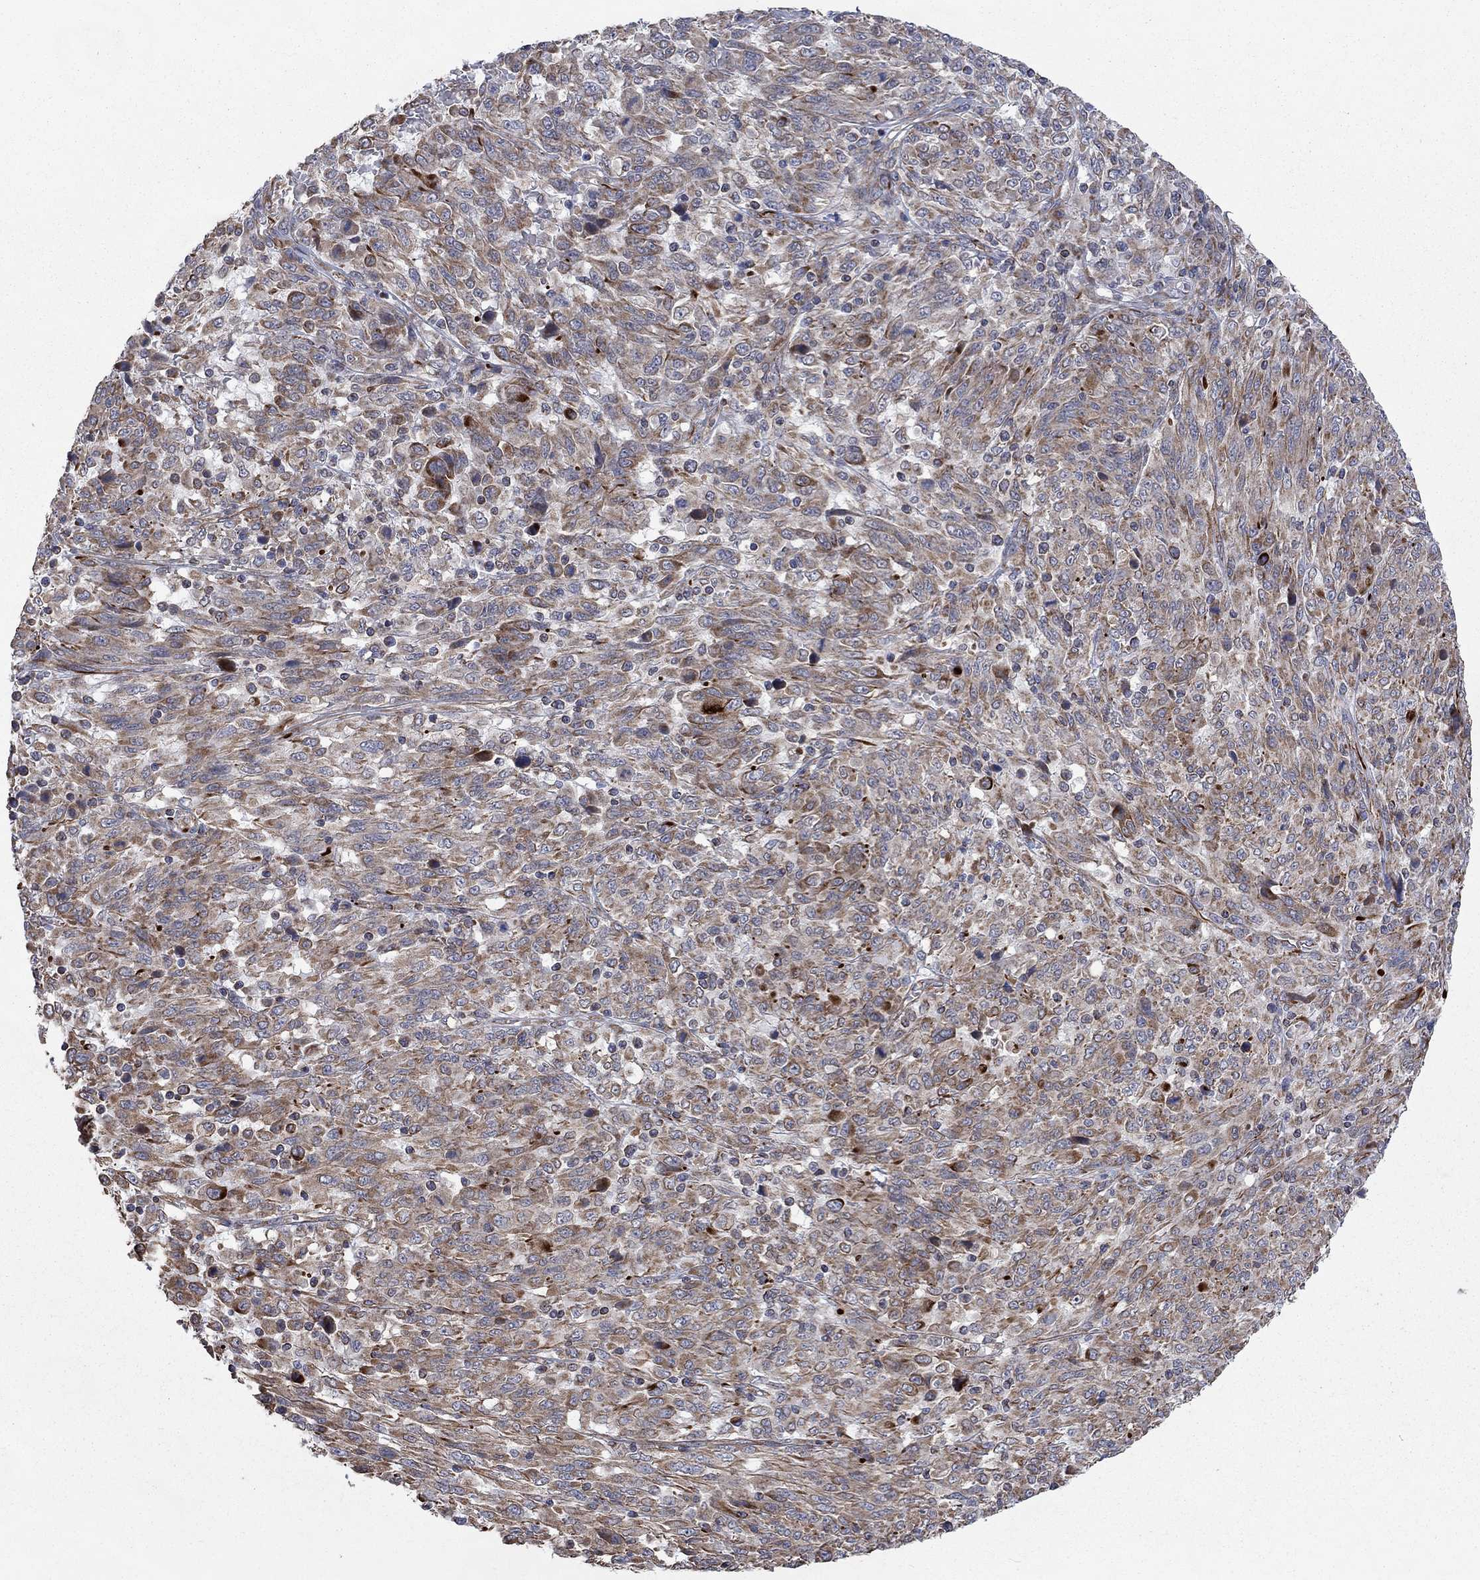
{"staining": {"intensity": "moderate", "quantity": ">75%", "location": "cytoplasmic/membranous"}, "tissue": "melanoma", "cell_type": "Tumor cells", "image_type": "cancer", "snomed": [{"axis": "morphology", "description": "Malignant melanoma, NOS"}, {"axis": "topography", "description": "Skin"}], "caption": "Protein expression analysis of malignant melanoma demonstrates moderate cytoplasmic/membranous staining in approximately >75% of tumor cells.", "gene": "NDUFC1", "patient": {"sex": "female", "age": 91}}